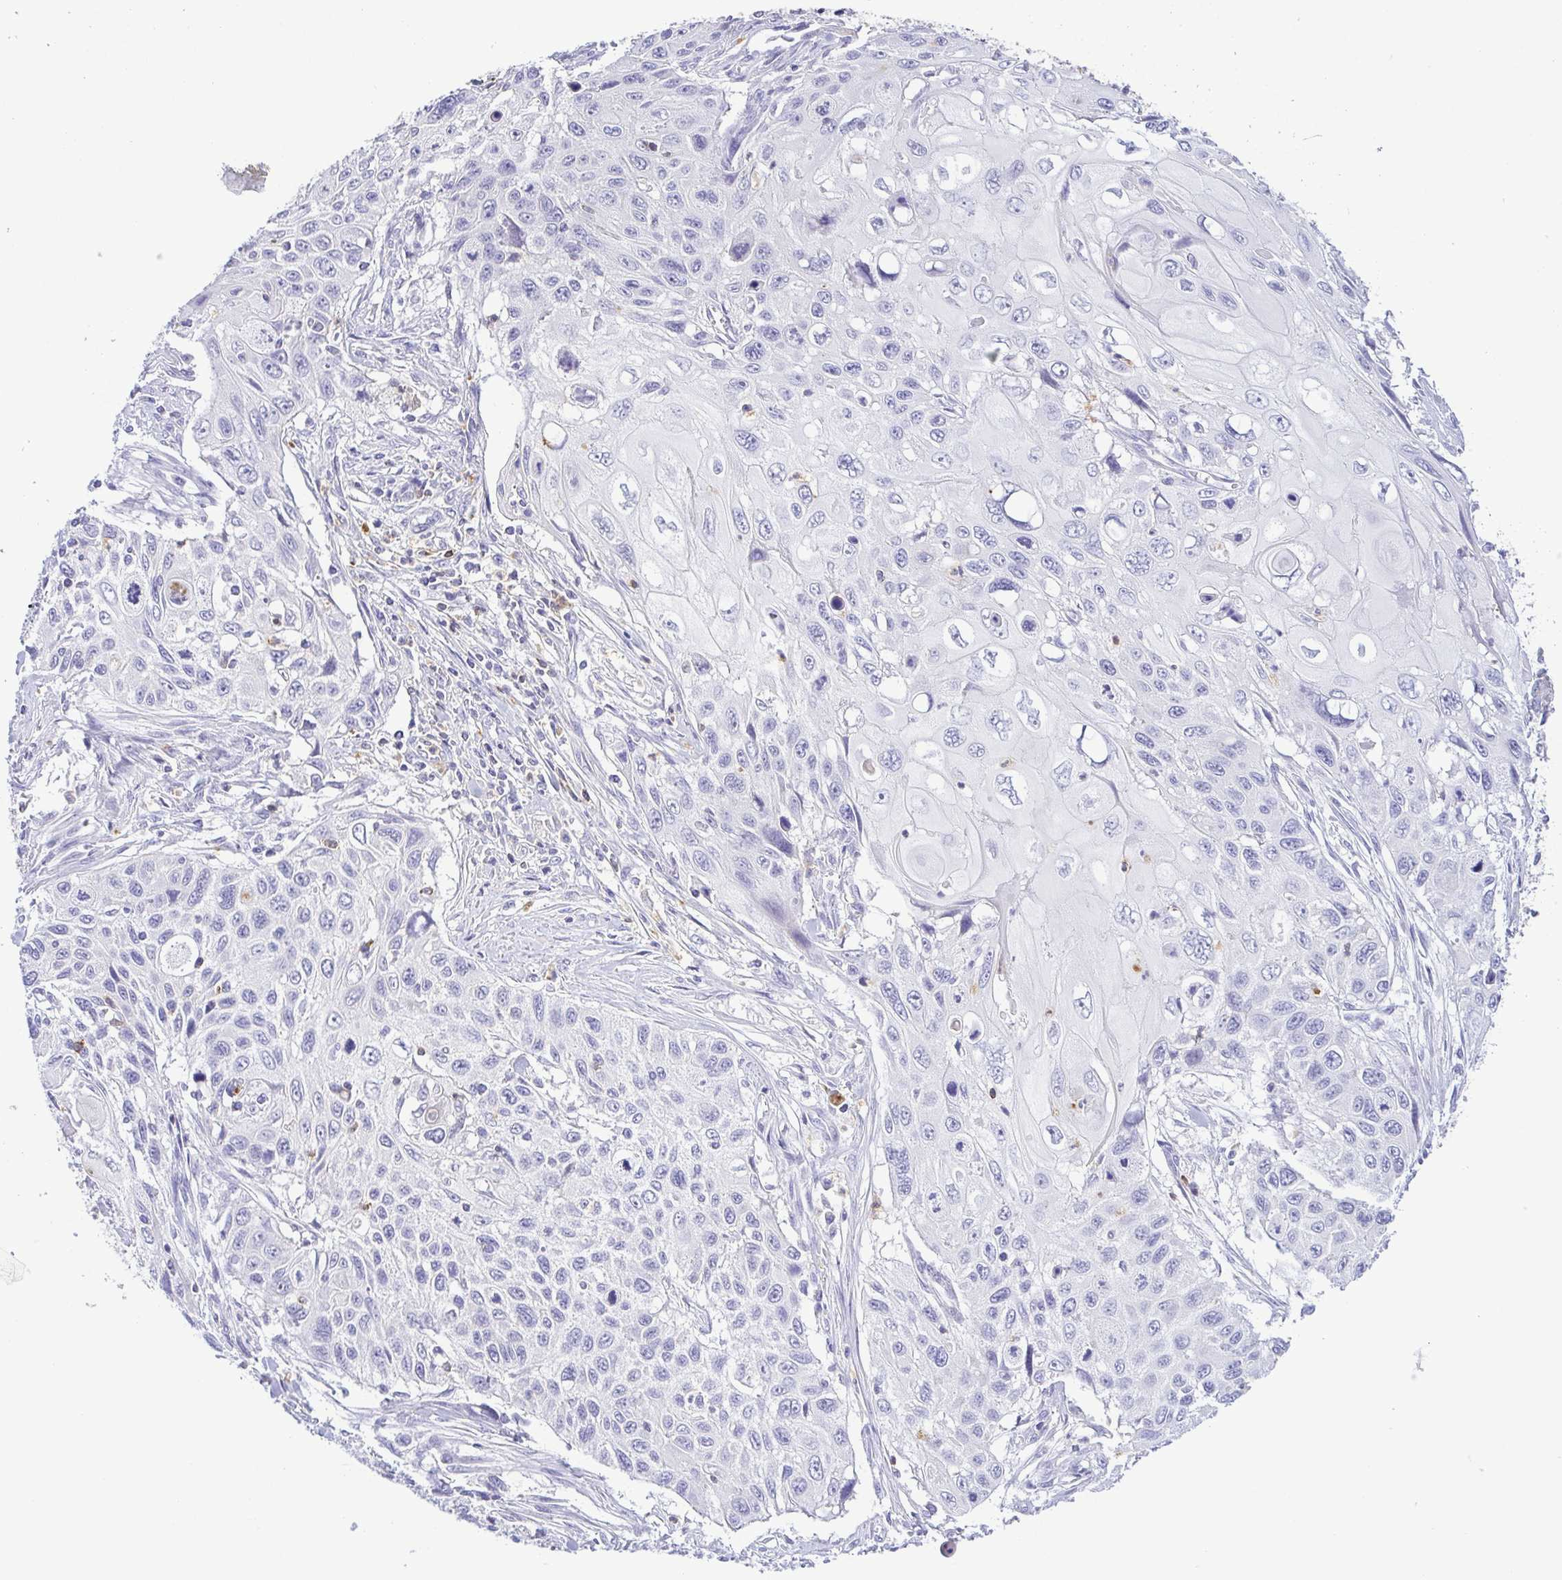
{"staining": {"intensity": "negative", "quantity": "none", "location": "none"}, "tissue": "cervical cancer", "cell_type": "Tumor cells", "image_type": "cancer", "snomed": [{"axis": "morphology", "description": "Squamous cell carcinoma, NOS"}, {"axis": "topography", "description": "Cervix"}], "caption": "IHC image of squamous cell carcinoma (cervical) stained for a protein (brown), which reveals no staining in tumor cells.", "gene": "PGLYRP1", "patient": {"sex": "female", "age": 70}}